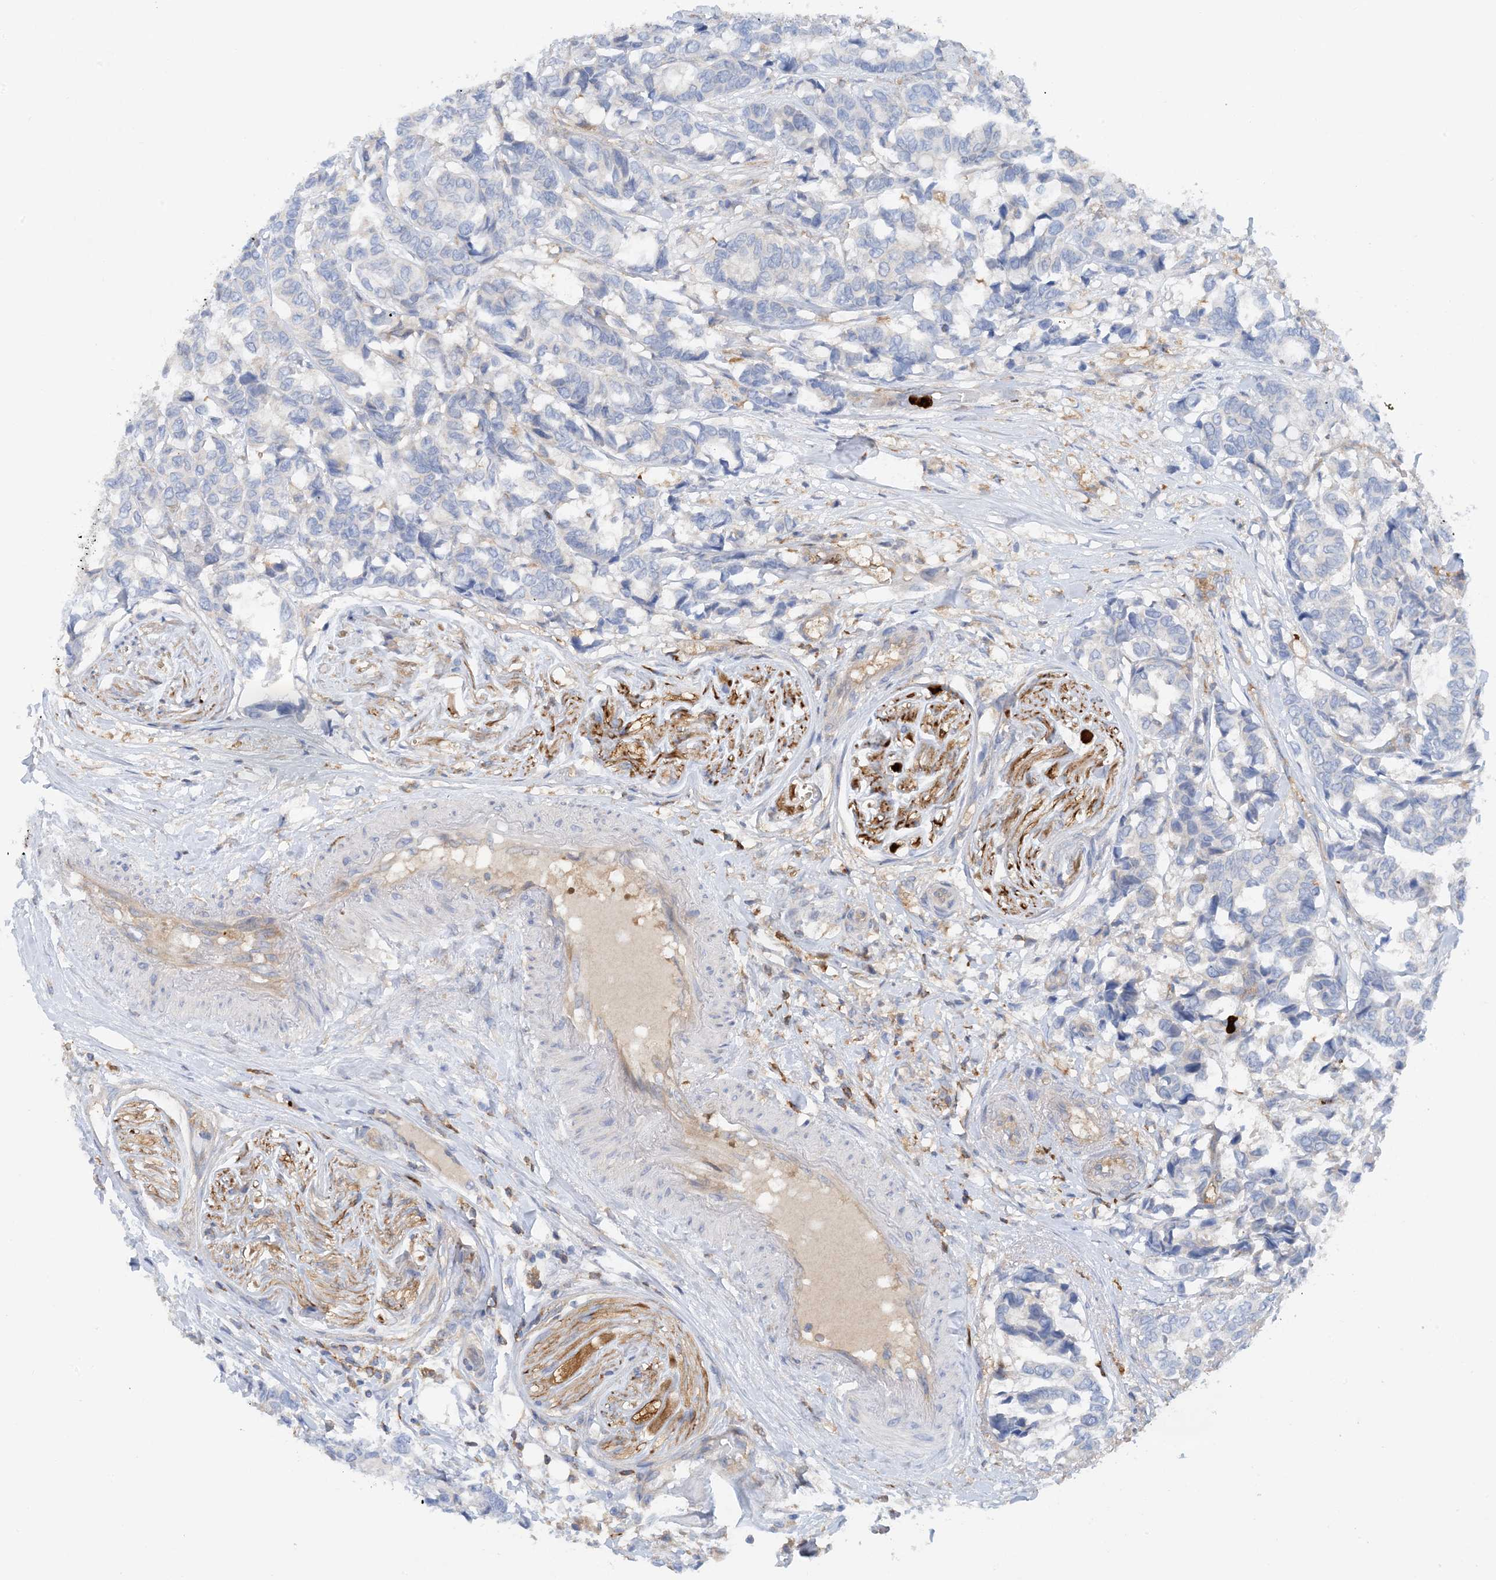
{"staining": {"intensity": "negative", "quantity": "none", "location": "none"}, "tissue": "breast cancer", "cell_type": "Tumor cells", "image_type": "cancer", "snomed": [{"axis": "morphology", "description": "Duct carcinoma"}, {"axis": "topography", "description": "Breast"}], "caption": "DAB (3,3'-diaminobenzidine) immunohistochemical staining of human invasive ductal carcinoma (breast) shows no significant expression in tumor cells.", "gene": "PHACTR2", "patient": {"sex": "female", "age": 87}}